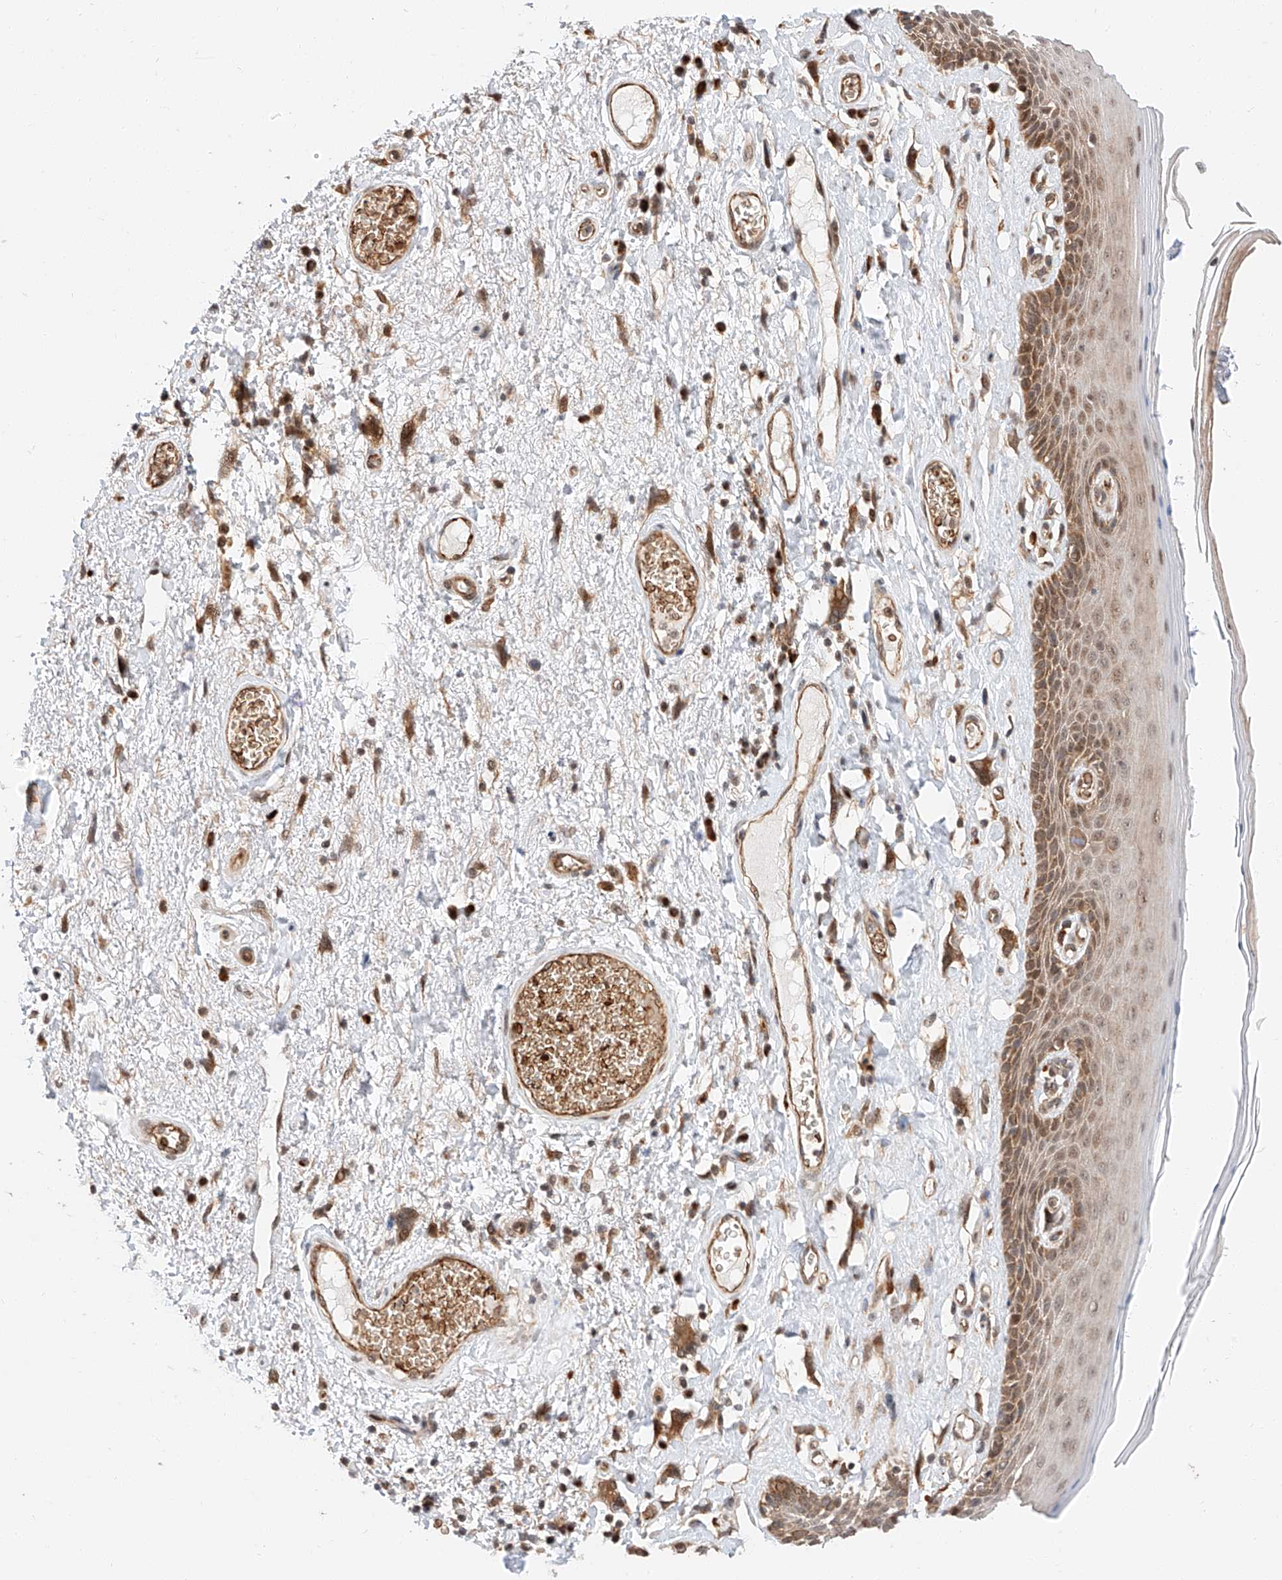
{"staining": {"intensity": "moderate", "quantity": ">75%", "location": "cytoplasmic/membranous,nuclear"}, "tissue": "skin", "cell_type": "Epidermal cells", "image_type": "normal", "snomed": [{"axis": "morphology", "description": "Normal tissue, NOS"}, {"axis": "topography", "description": "Anal"}], "caption": "High-power microscopy captured an immunohistochemistry (IHC) histopathology image of normal skin, revealing moderate cytoplasmic/membranous,nuclear expression in about >75% of epidermal cells. The protein of interest is stained brown, and the nuclei are stained in blue (DAB IHC with brightfield microscopy, high magnification).", "gene": "THTPA", "patient": {"sex": "male", "age": 69}}